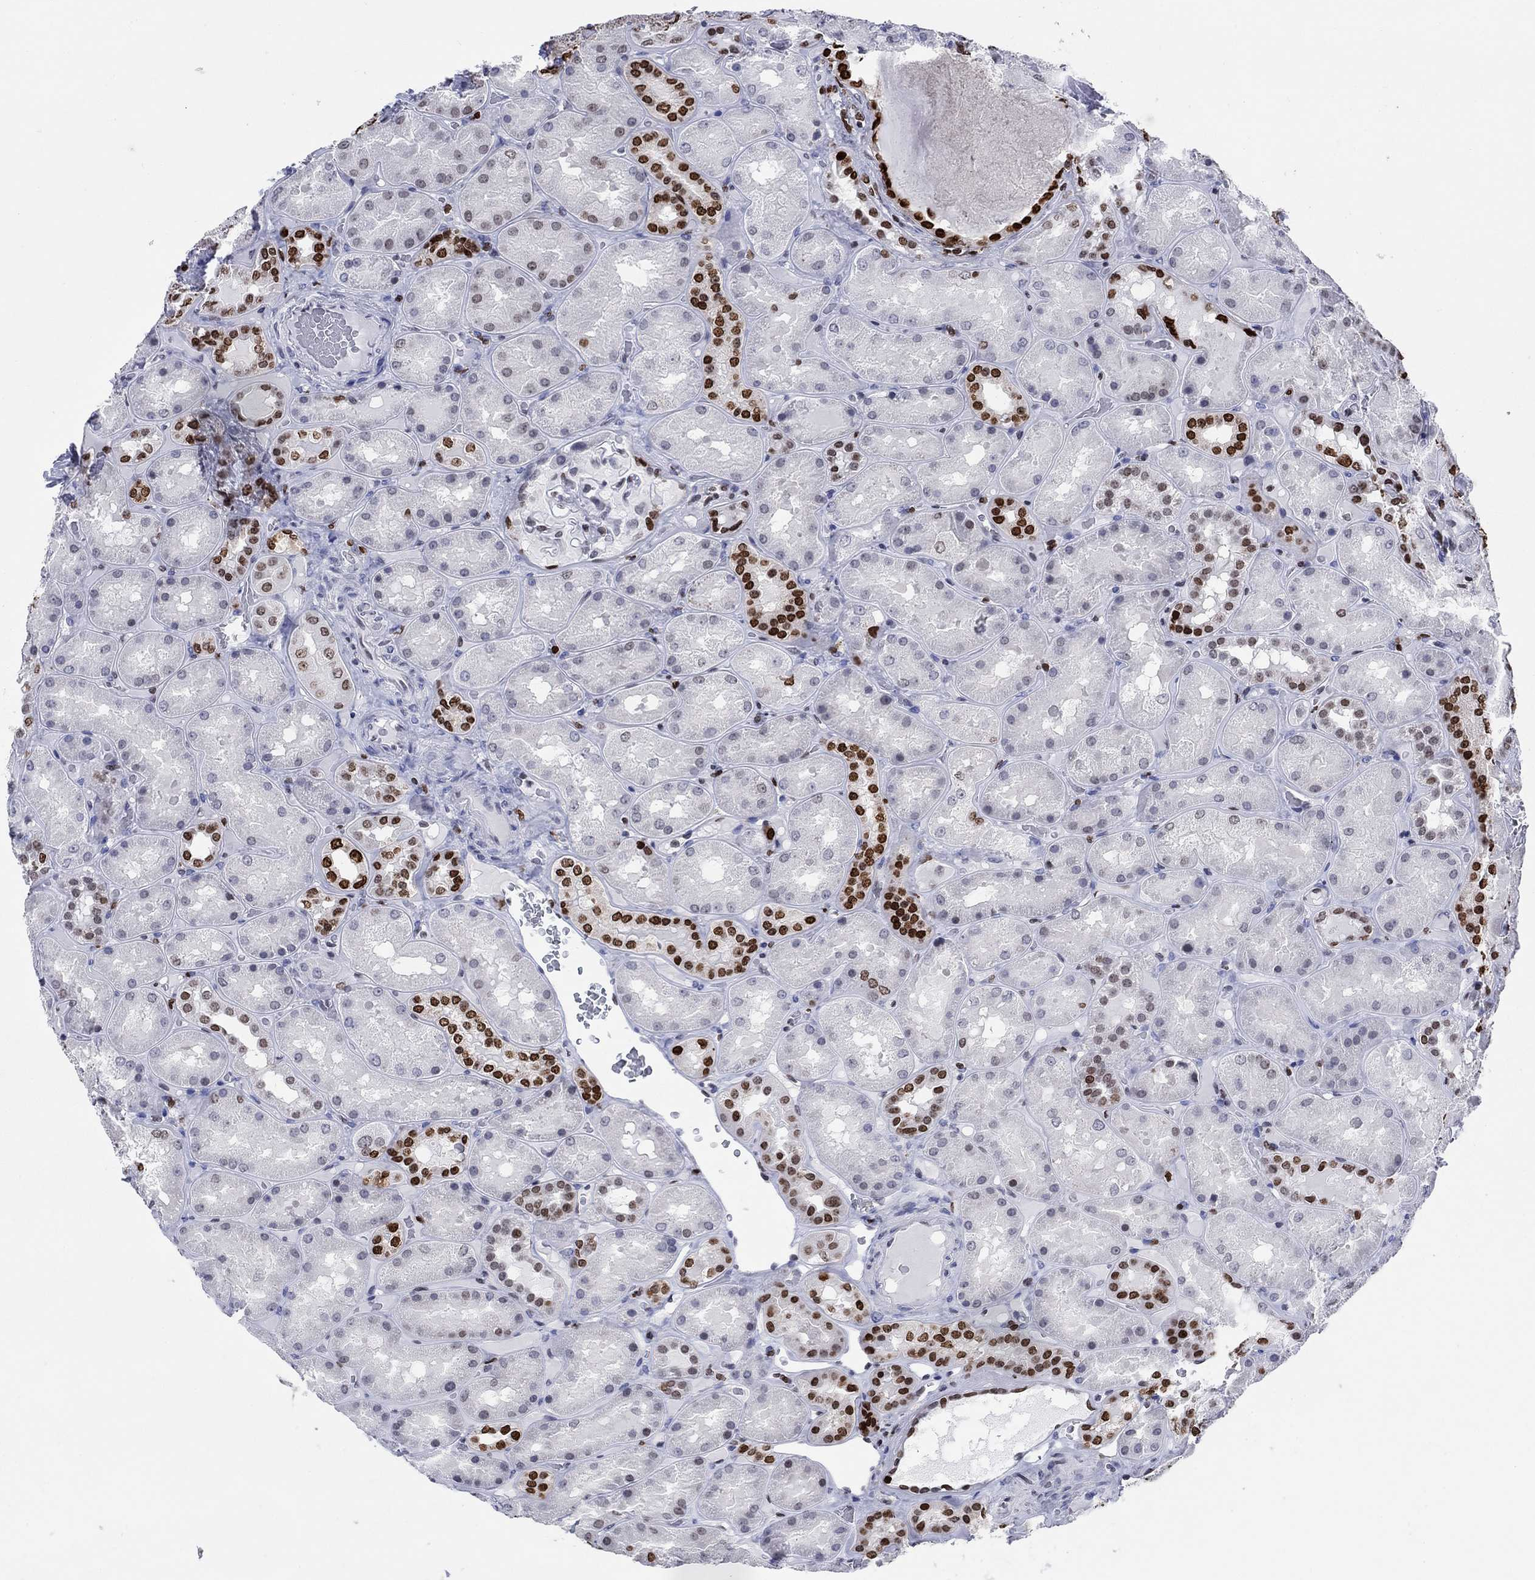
{"staining": {"intensity": "weak", "quantity": "<25%", "location": "nuclear"}, "tissue": "kidney", "cell_type": "Cells in glomeruli", "image_type": "normal", "snomed": [{"axis": "morphology", "description": "Normal tissue, NOS"}, {"axis": "topography", "description": "Kidney"}], "caption": "The photomicrograph demonstrates no staining of cells in glomeruli in benign kidney.", "gene": "HMGA1", "patient": {"sex": "male", "age": 73}}